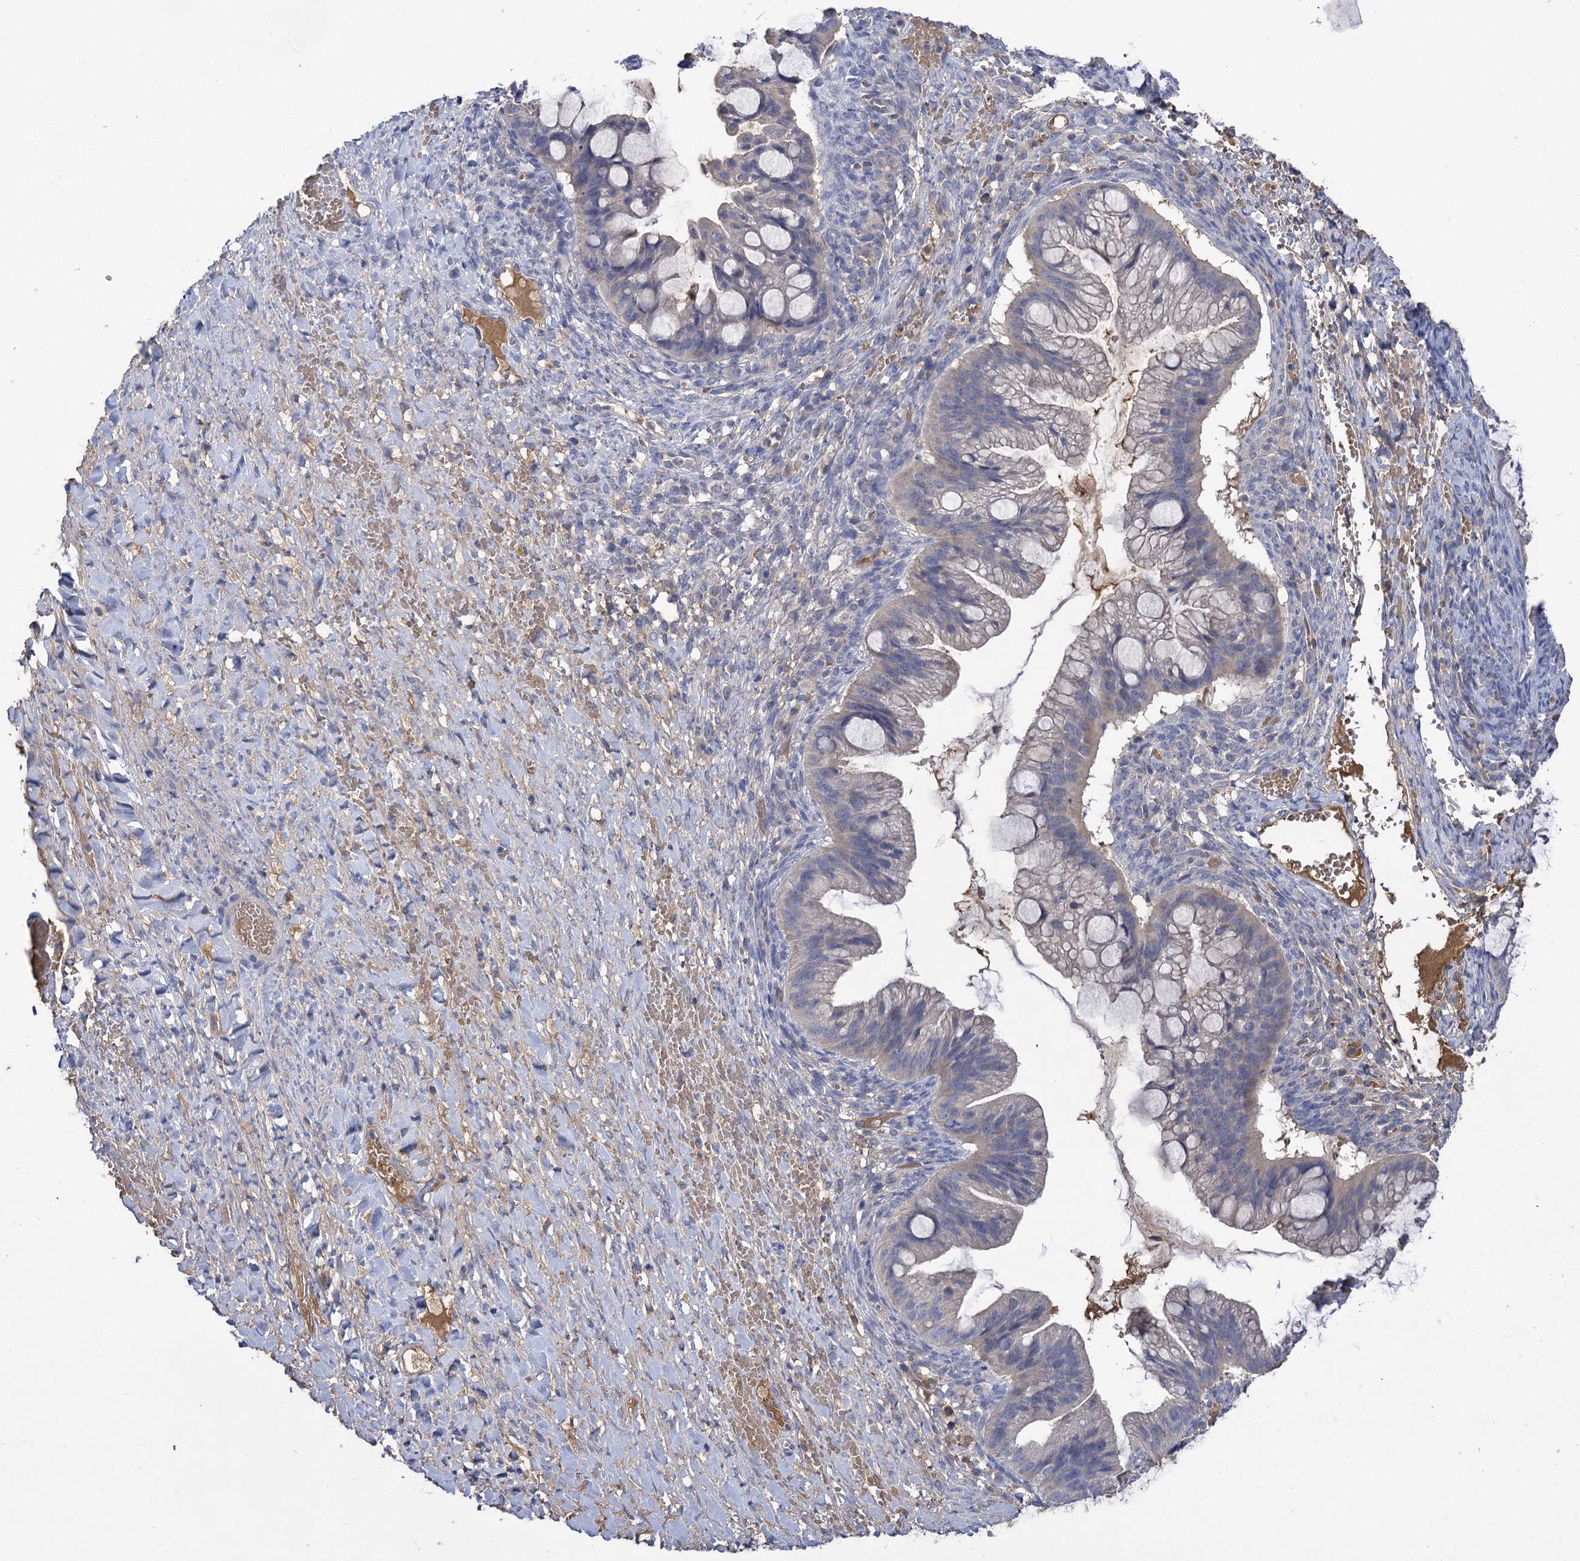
{"staining": {"intensity": "negative", "quantity": "none", "location": "none"}, "tissue": "ovarian cancer", "cell_type": "Tumor cells", "image_type": "cancer", "snomed": [{"axis": "morphology", "description": "Cystadenocarcinoma, mucinous, NOS"}, {"axis": "topography", "description": "Ovary"}], "caption": "Ovarian mucinous cystadenocarcinoma stained for a protein using immunohistochemistry (IHC) exhibits no expression tumor cells.", "gene": "USP50", "patient": {"sex": "female", "age": 73}}